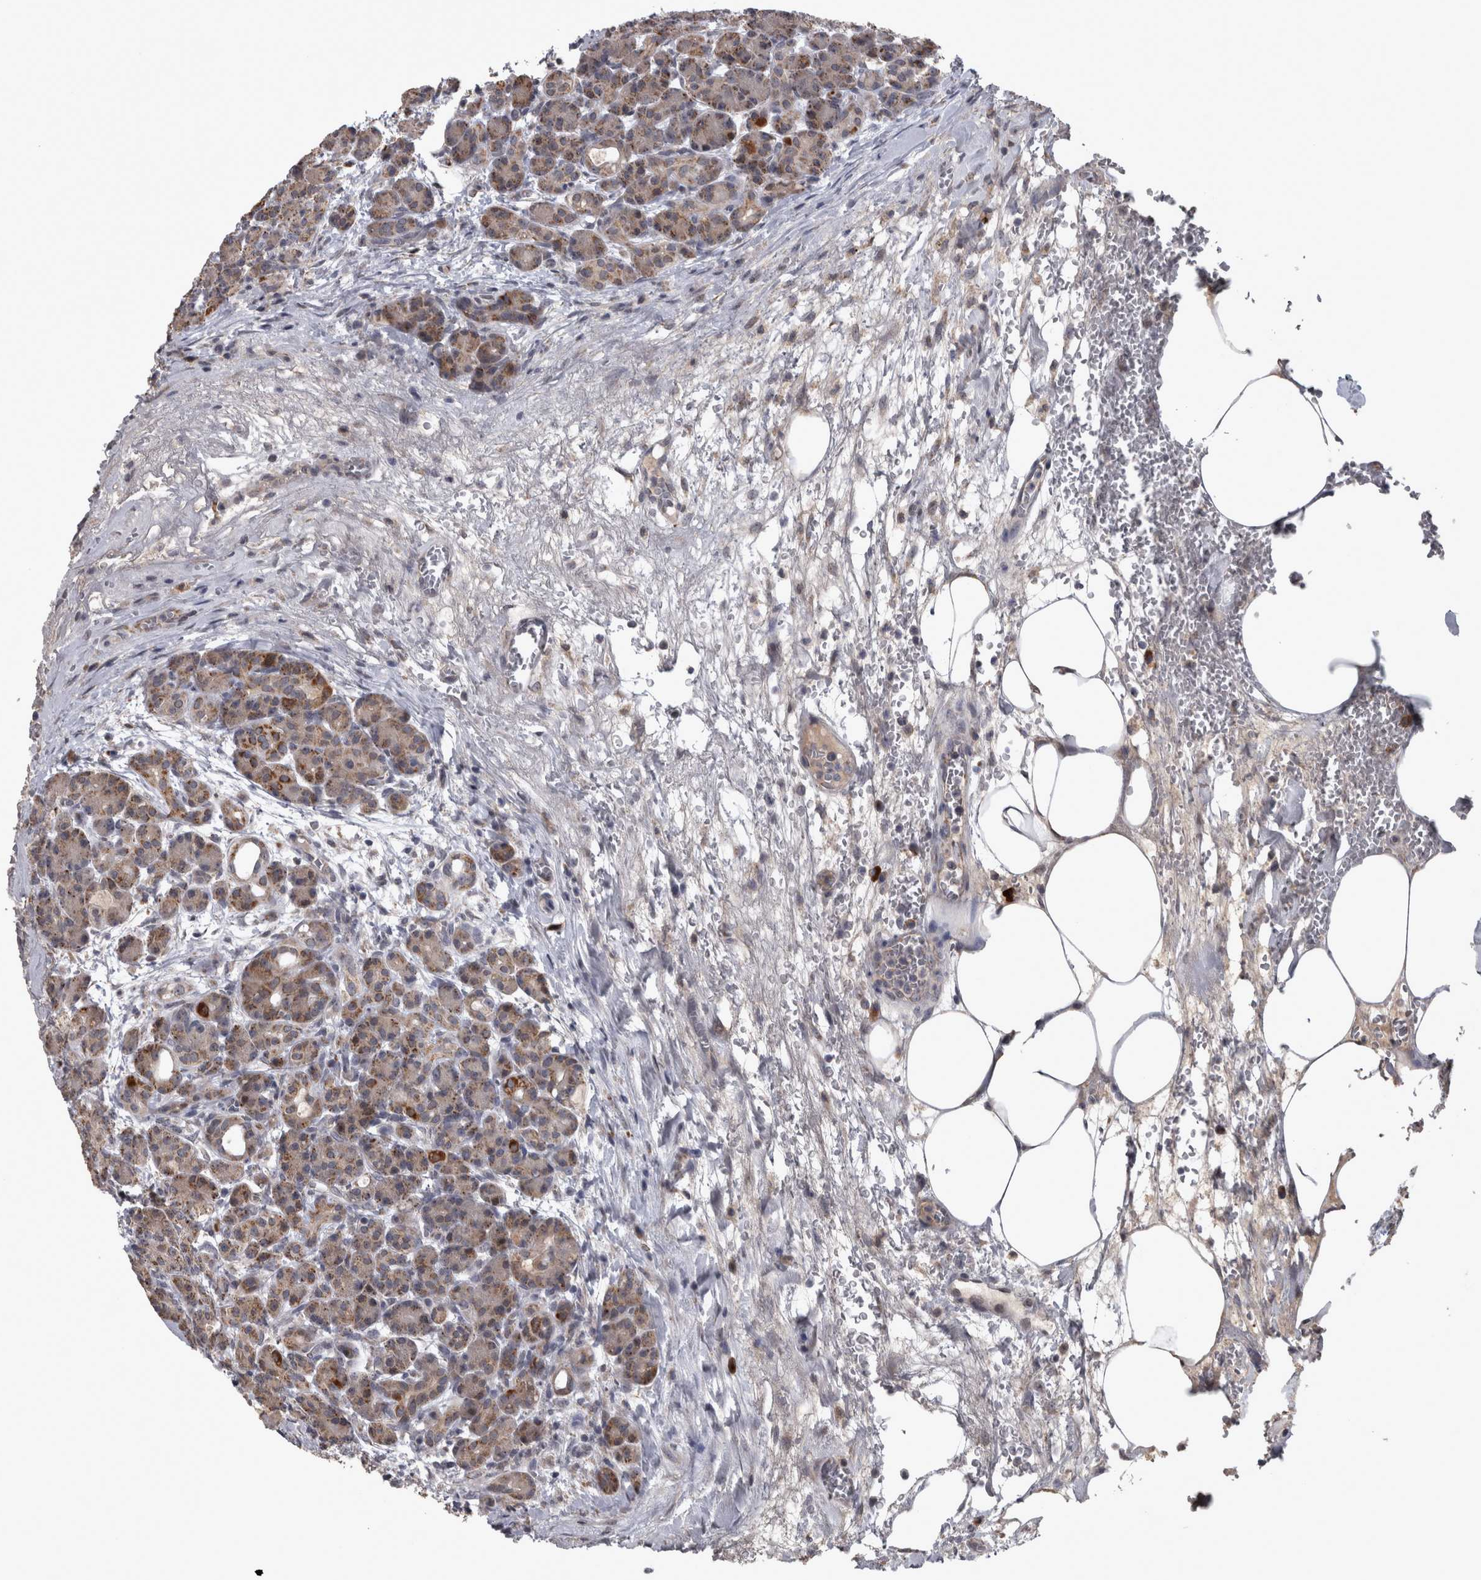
{"staining": {"intensity": "moderate", "quantity": "25%-75%", "location": "cytoplasmic/membranous"}, "tissue": "pancreas", "cell_type": "Exocrine glandular cells", "image_type": "normal", "snomed": [{"axis": "morphology", "description": "Normal tissue, NOS"}, {"axis": "topography", "description": "Pancreas"}], "caption": "Immunohistochemistry staining of benign pancreas, which displays medium levels of moderate cytoplasmic/membranous expression in about 25%-75% of exocrine glandular cells indicating moderate cytoplasmic/membranous protein positivity. The staining was performed using DAB (brown) for protein detection and nuclei were counterstained in hematoxylin (blue).", "gene": "DBT", "patient": {"sex": "male", "age": 63}}